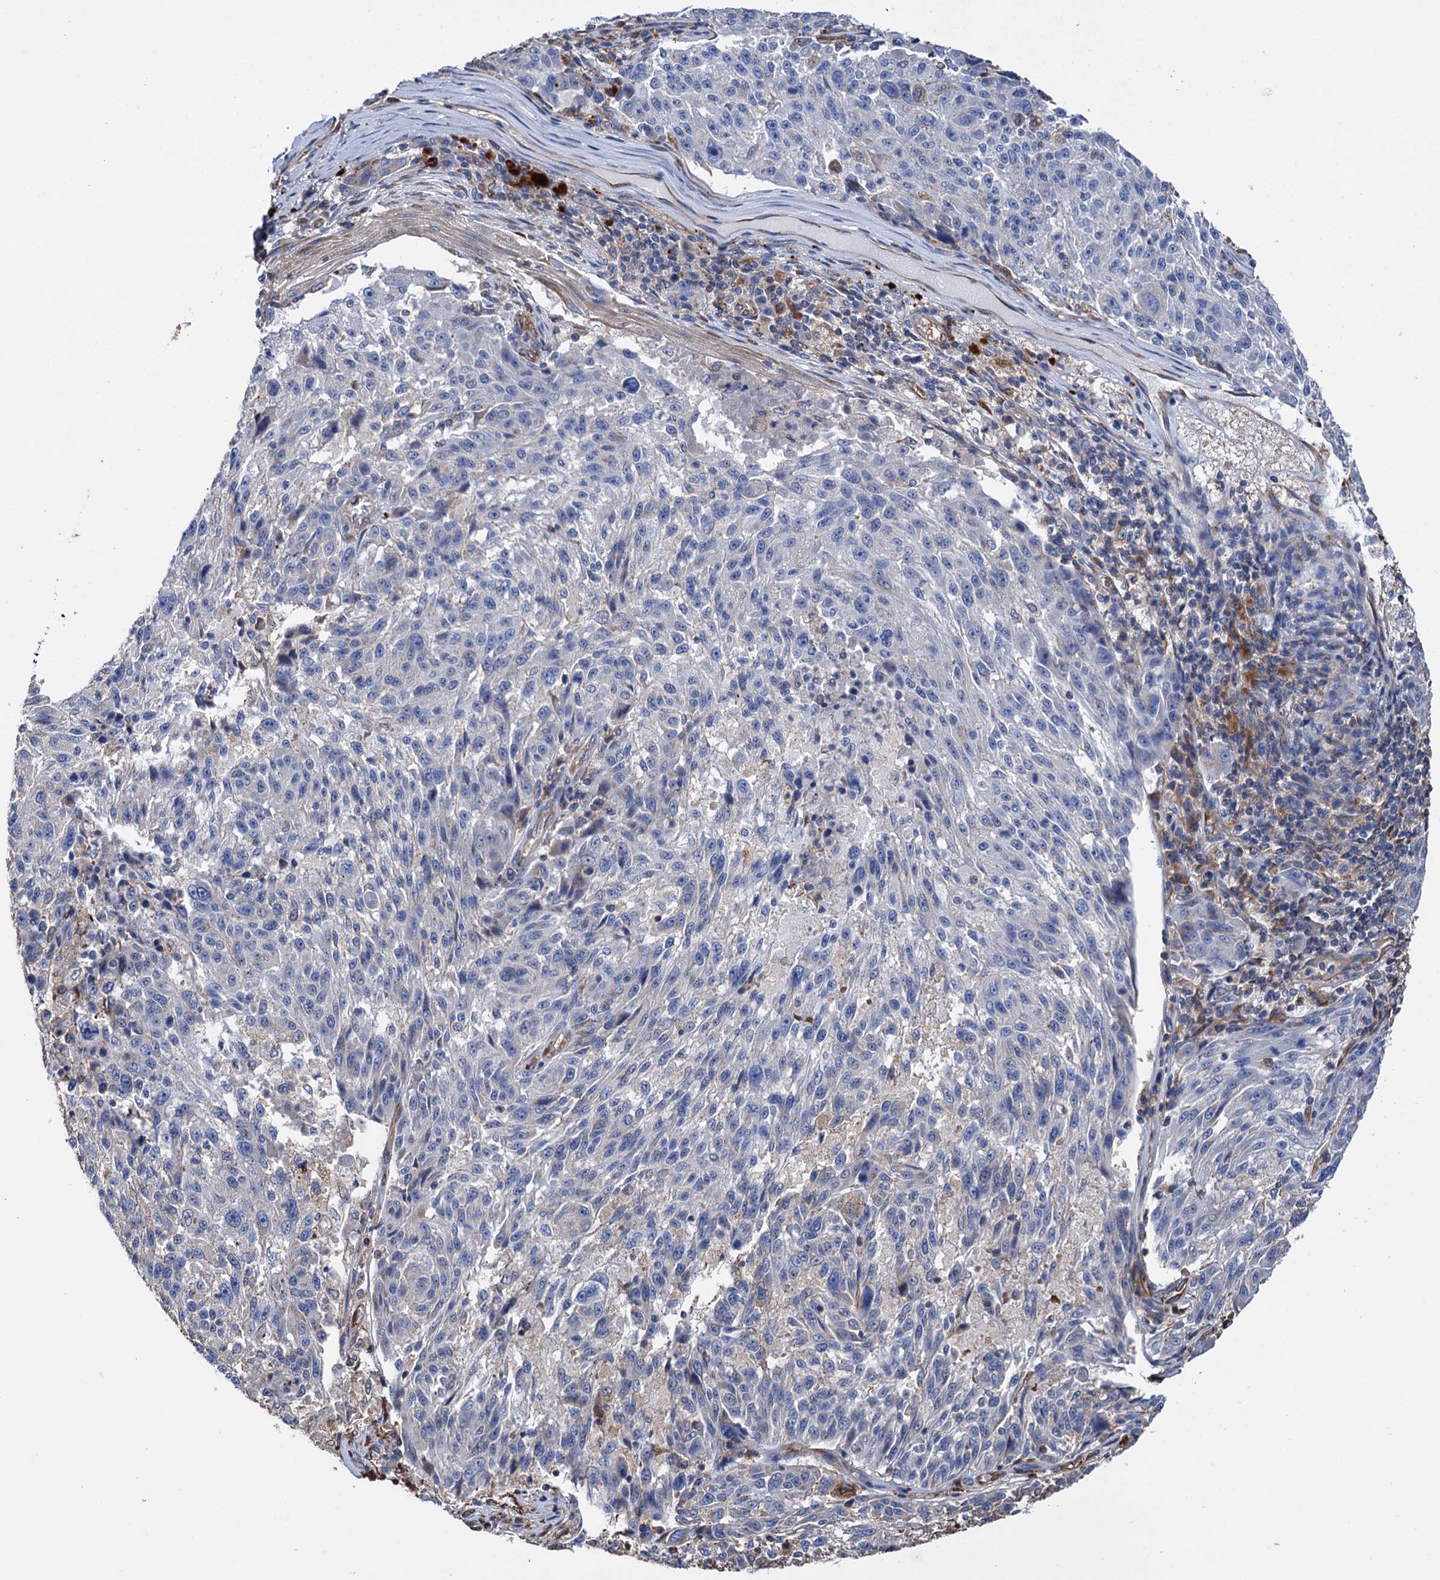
{"staining": {"intensity": "negative", "quantity": "none", "location": "none"}, "tissue": "melanoma", "cell_type": "Tumor cells", "image_type": "cancer", "snomed": [{"axis": "morphology", "description": "Malignant melanoma, NOS"}, {"axis": "topography", "description": "Skin"}], "caption": "Tumor cells are negative for brown protein staining in malignant melanoma.", "gene": "SCPEP1", "patient": {"sex": "male", "age": 53}}